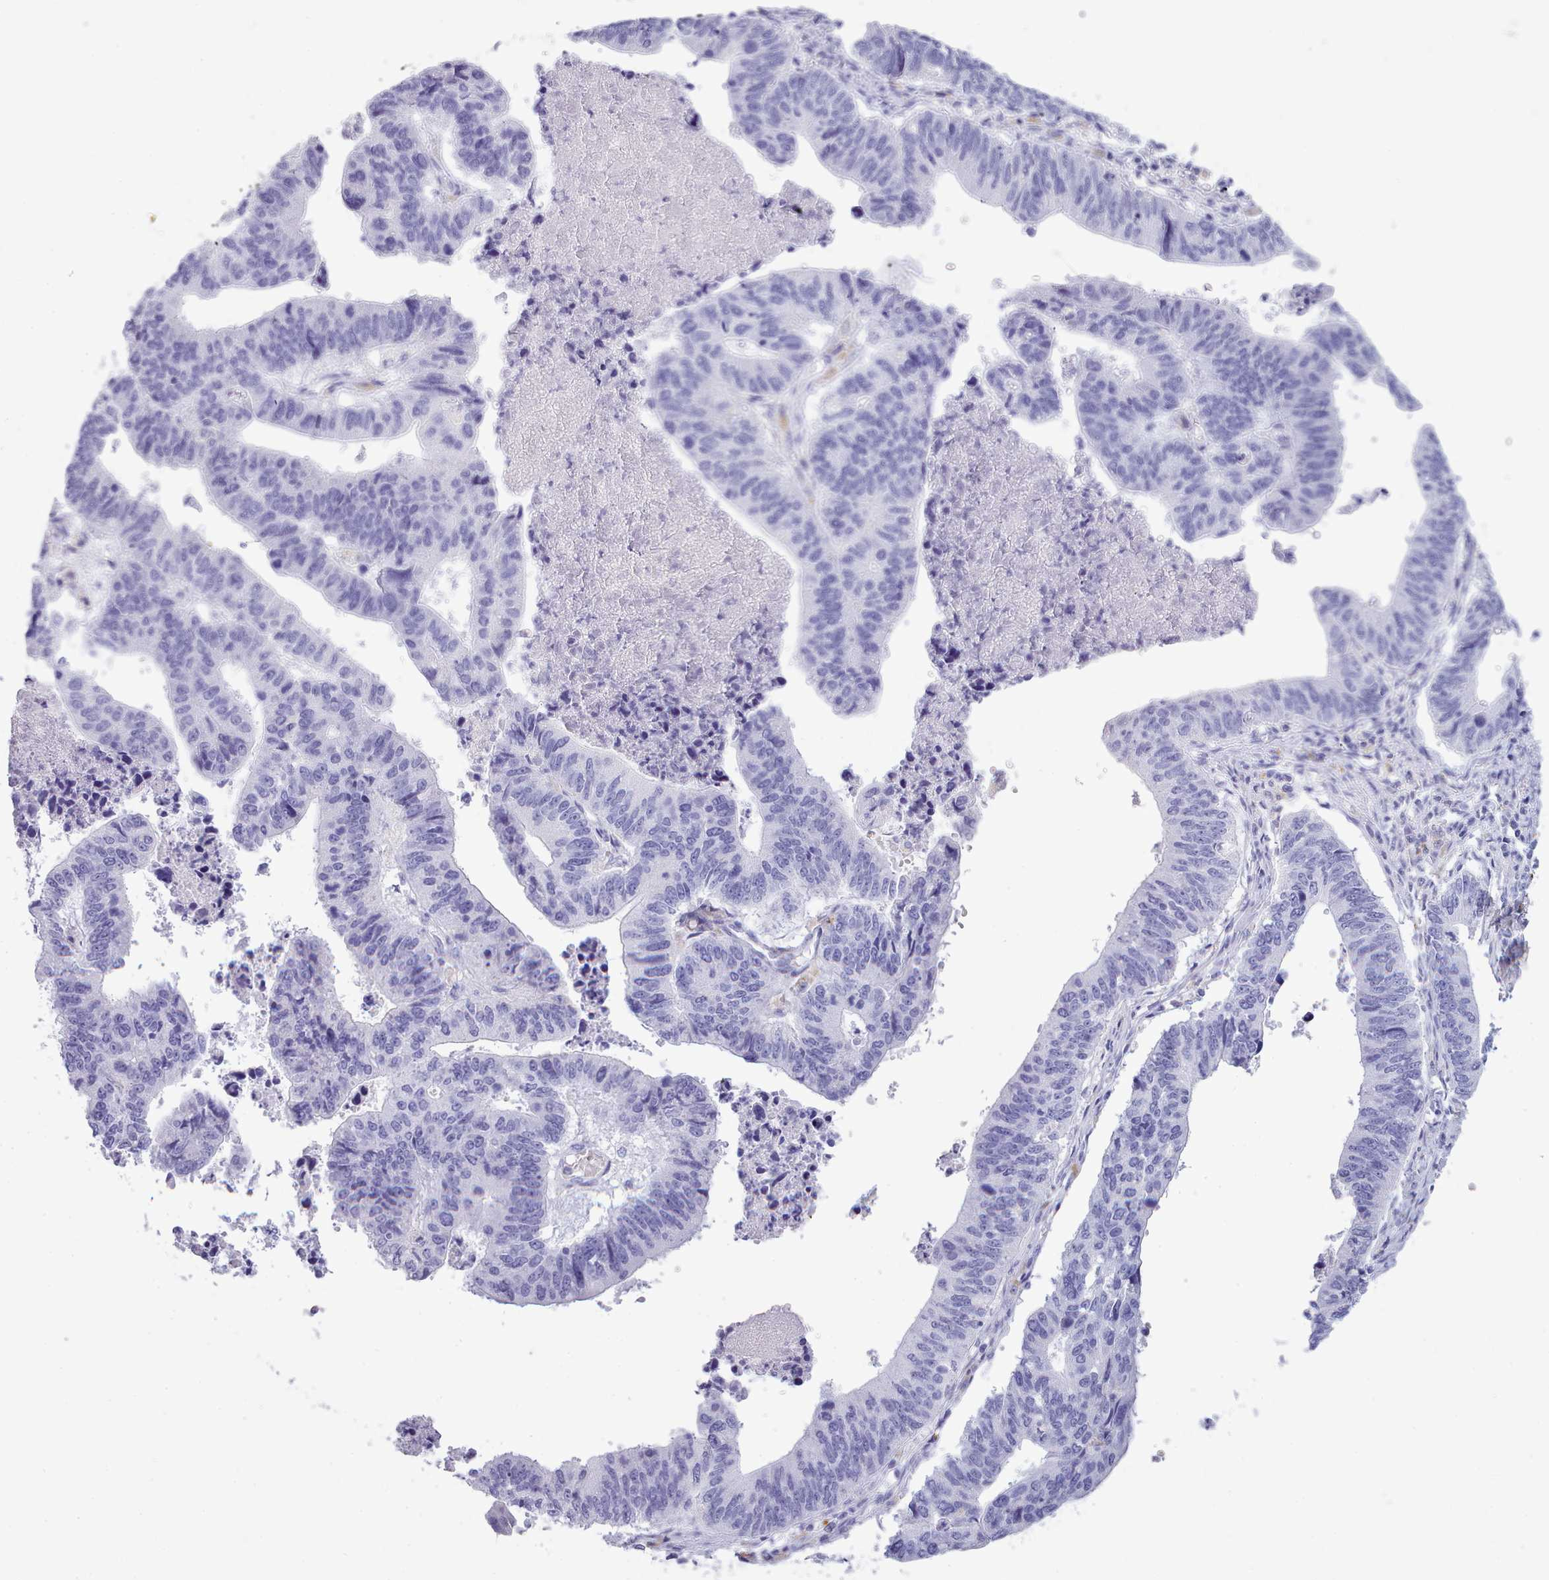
{"staining": {"intensity": "negative", "quantity": "none", "location": "none"}, "tissue": "stomach cancer", "cell_type": "Tumor cells", "image_type": "cancer", "snomed": [{"axis": "morphology", "description": "Adenocarcinoma, NOS"}, {"axis": "topography", "description": "Stomach"}], "caption": "Immunohistochemistry (IHC) histopathology image of neoplastic tissue: stomach adenocarcinoma stained with DAB (3,3'-diaminobenzidine) exhibits no significant protein expression in tumor cells.", "gene": "GAA", "patient": {"sex": "male", "age": 59}}